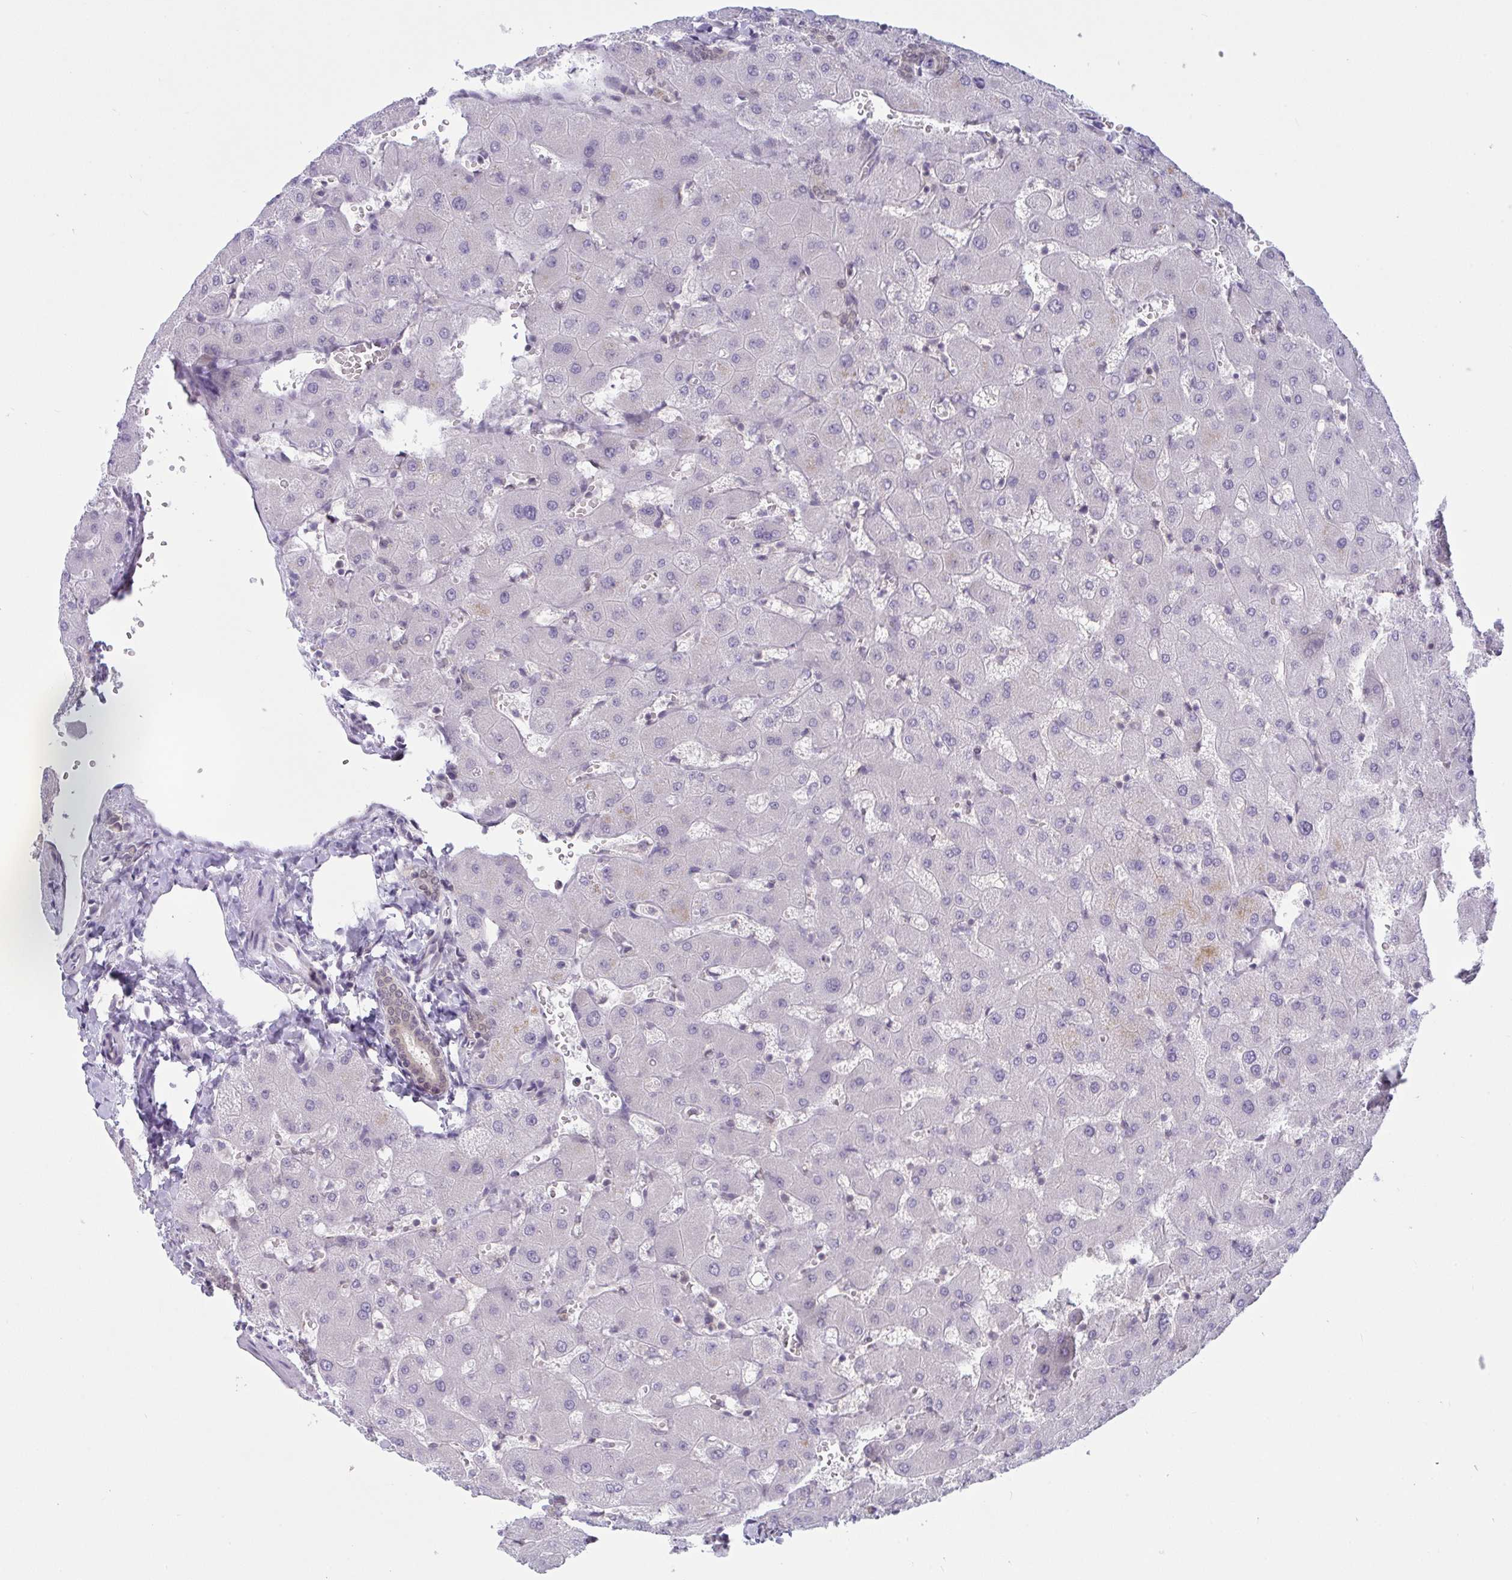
{"staining": {"intensity": "weak", "quantity": "25%-75%", "location": "nuclear"}, "tissue": "liver", "cell_type": "Cholangiocytes", "image_type": "normal", "snomed": [{"axis": "morphology", "description": "Normal tissue, NOS"}, {"axis": "topography", "description": "Liver"}], "caption": "This image demonstrates IHC staining of benign liver, with low weak nuclear expression in approximately 25%-75% of cholangiocytes.", "gene": "TSN", "patient": {"sex": "female", "age": 63}}